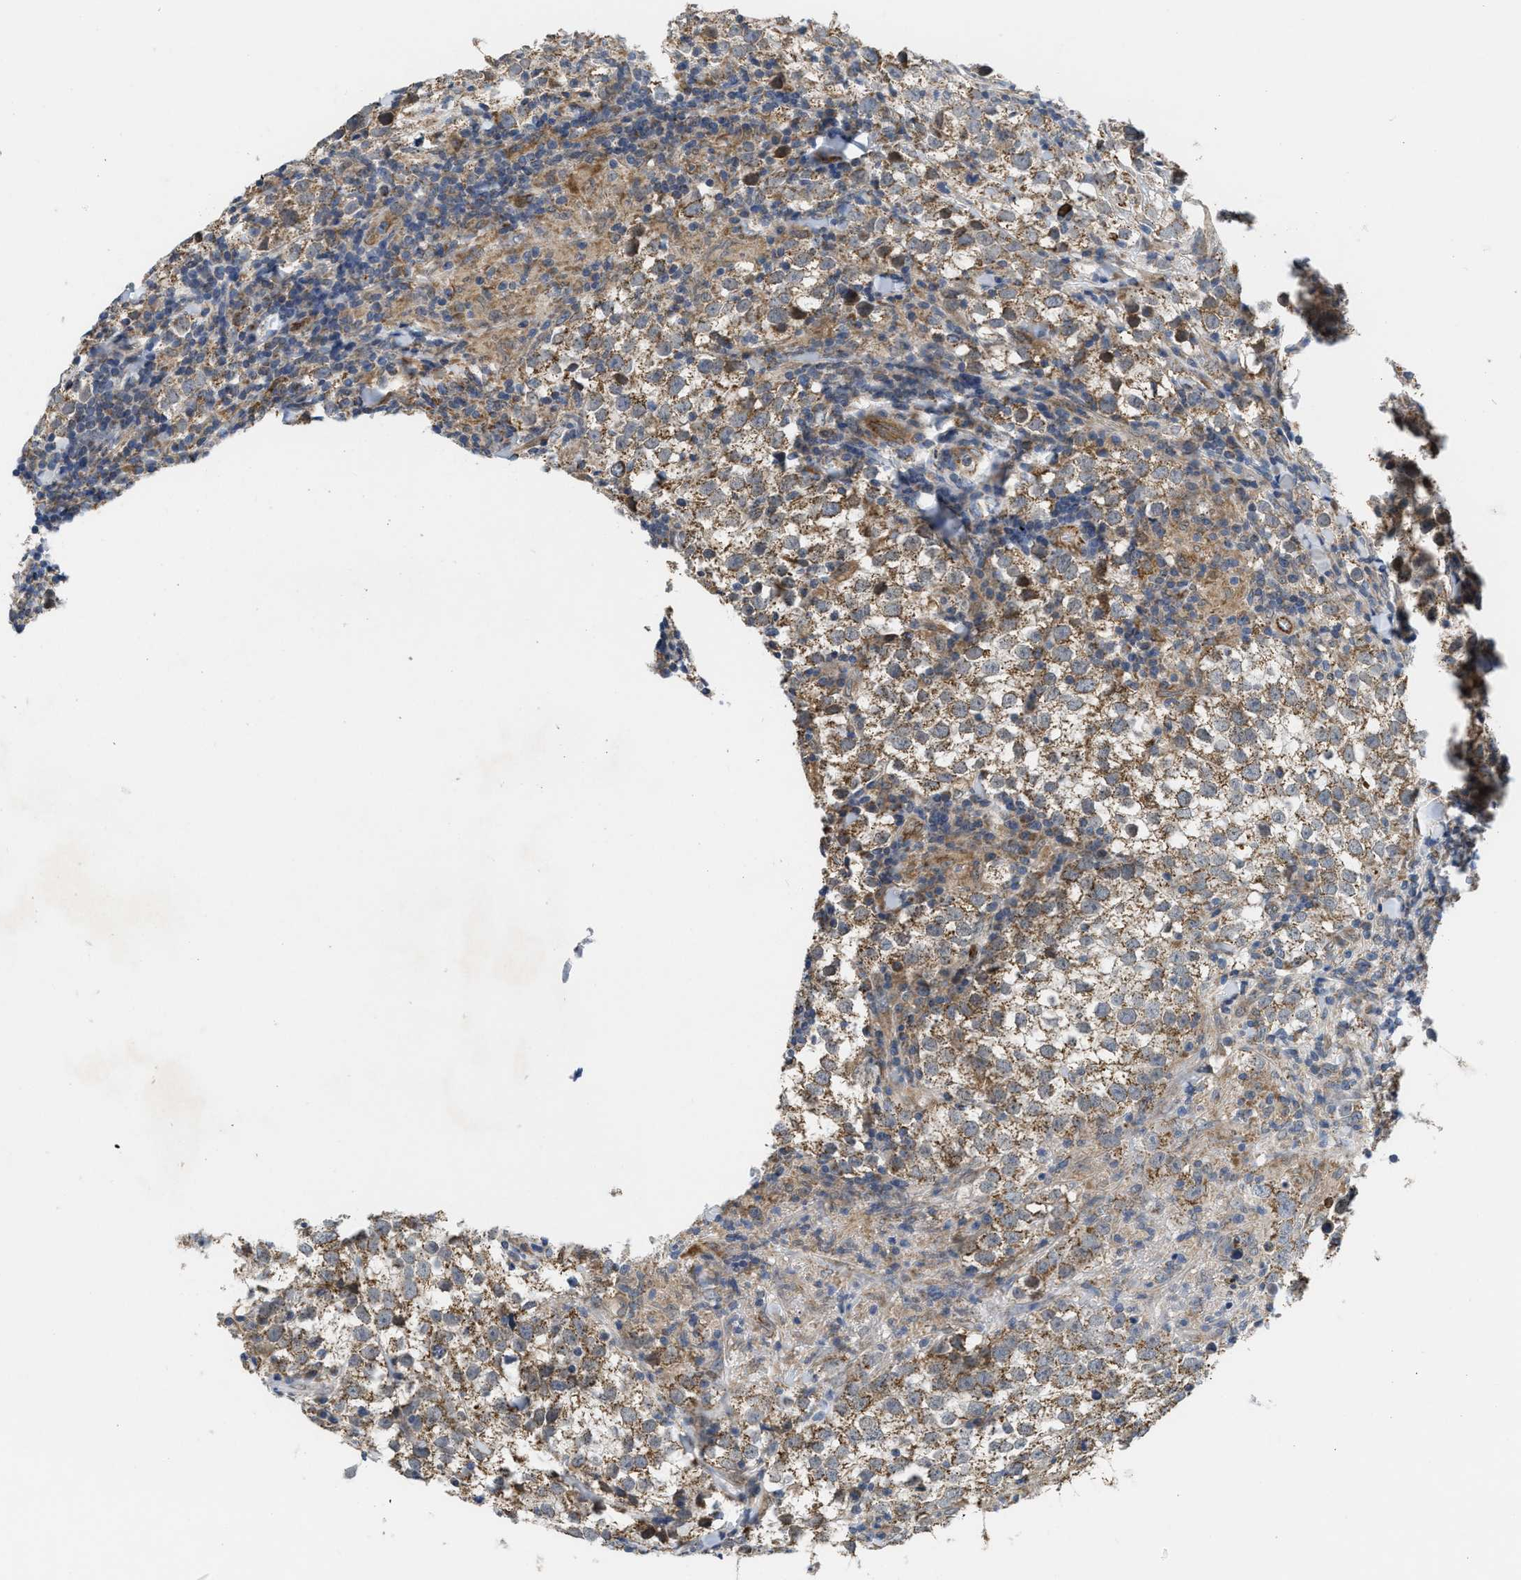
{"staining": {"intensity": "moderate", "quantity": ">75%", "location": "cytoplasmic/membranous"}, "tissue": "testis cancer", "cell_type": "Tumor cells", "image_type": "cancer", "snomed": [{"axis": "morphology", "description": "Seminoma, NOS"}, {"axis": "morphology", "description": "Carcinoma, Embryonal, NOS"}, {"axis": "topography", "description": "Testis"}], "caption": "This is an image of immunohistochemistry (IHC) staining of testis embryonal carcinoma, which shows moderate expression in the cytoplasmic/membranous of tumor cells.", "gene": "EOGT", "patient": {"sex": "male", "age": 36}}